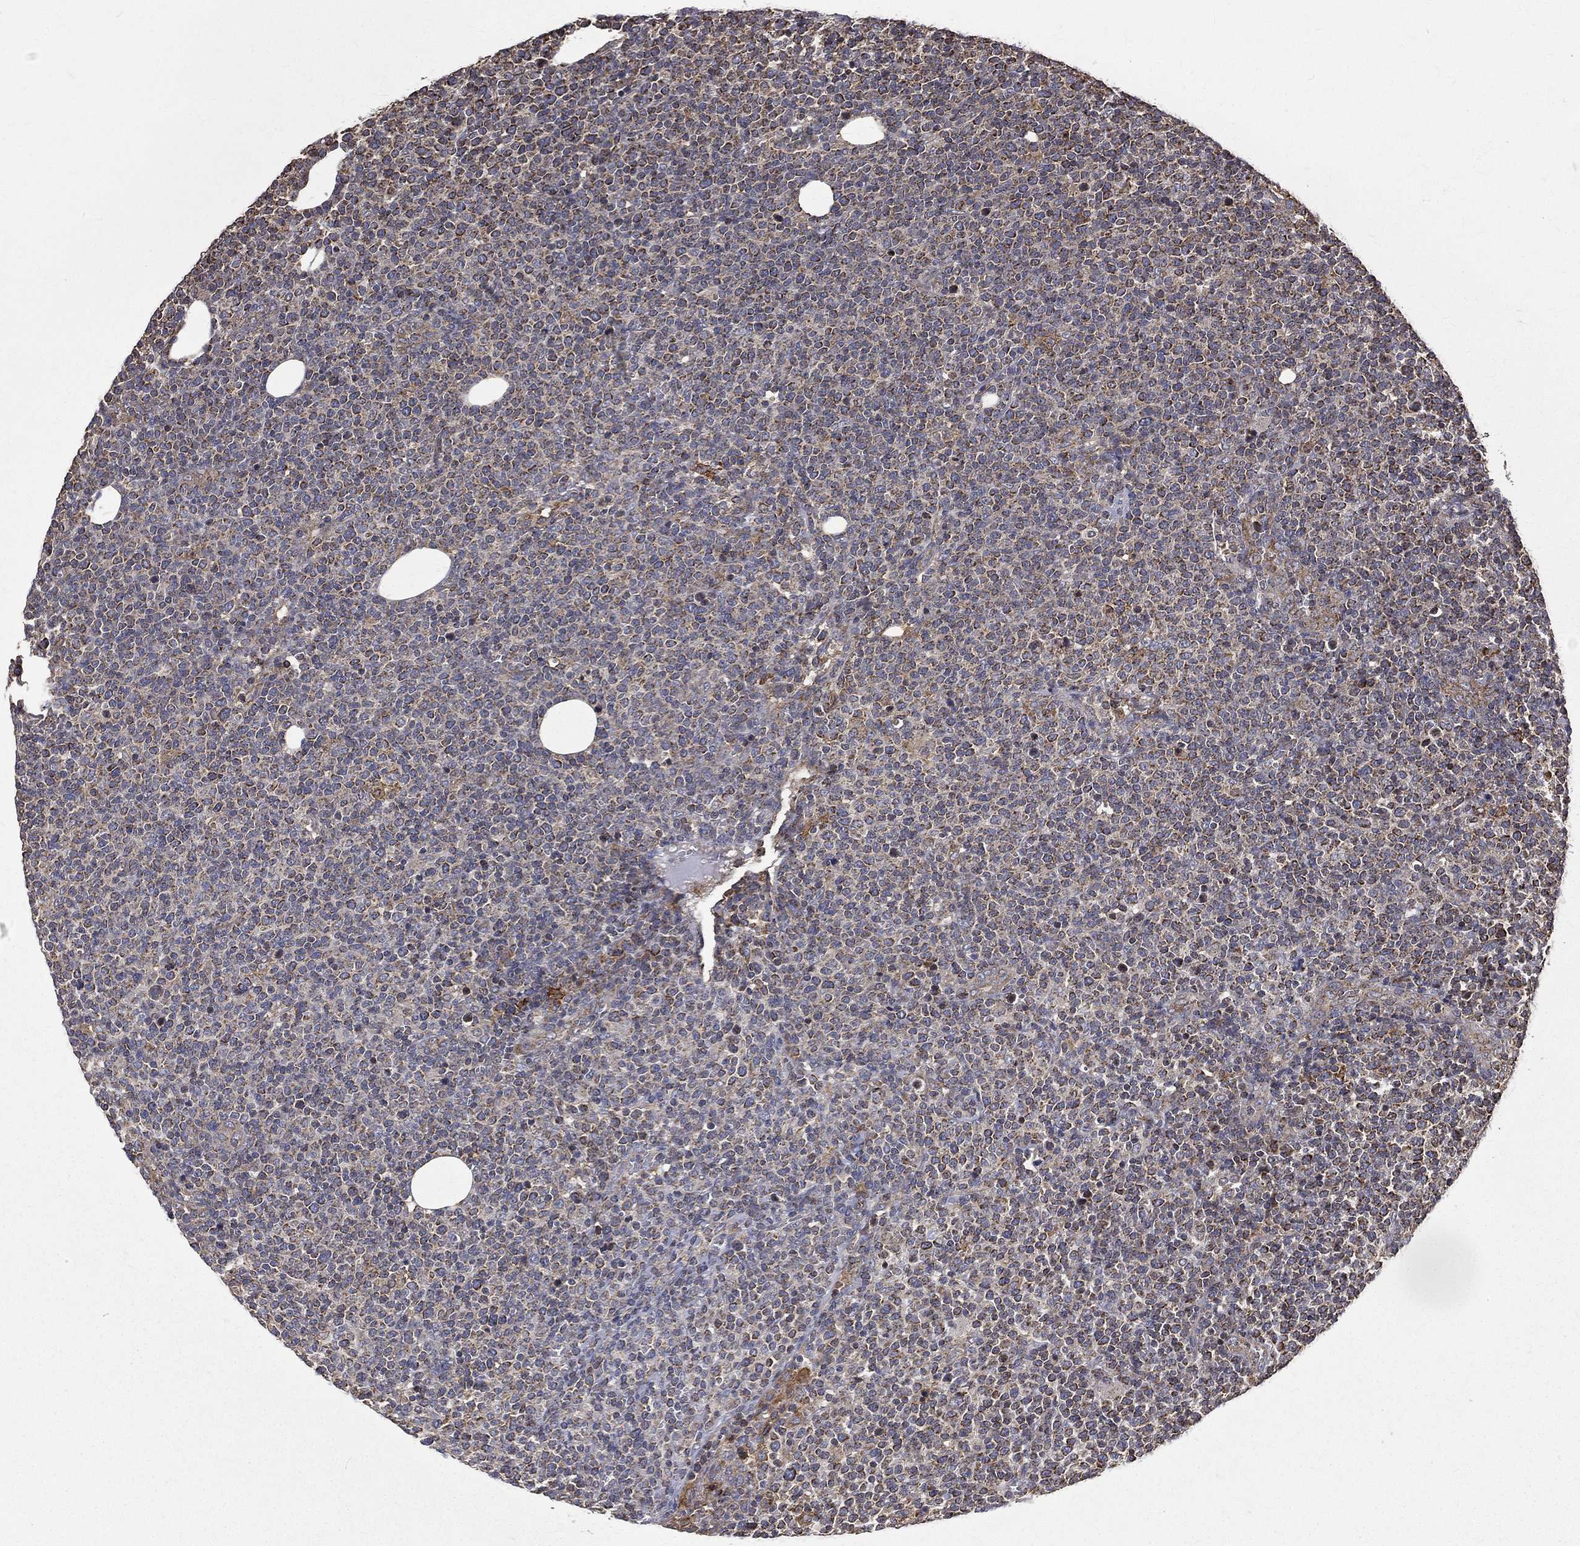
{"staining": {"intensity": "negative", "quantity": "none", "location": "none"}, "tissue": "lymphoma", "cell_type": "Tumor cells", "image_type": "cancer", "snomed": [{"axis": "morphology", "description": "Malignant lymphoma, non-Hodgkin's type, High grade"}, {"axis": "topography", "description": "Lymph node"}], "caption": "This is a histopathology image of immunohistochemistry (IHC) staining of lymphoma, which shows no expression in tumor cells.", "gene": "RPGR", "patient": {"sex": "male", "age": 61}}